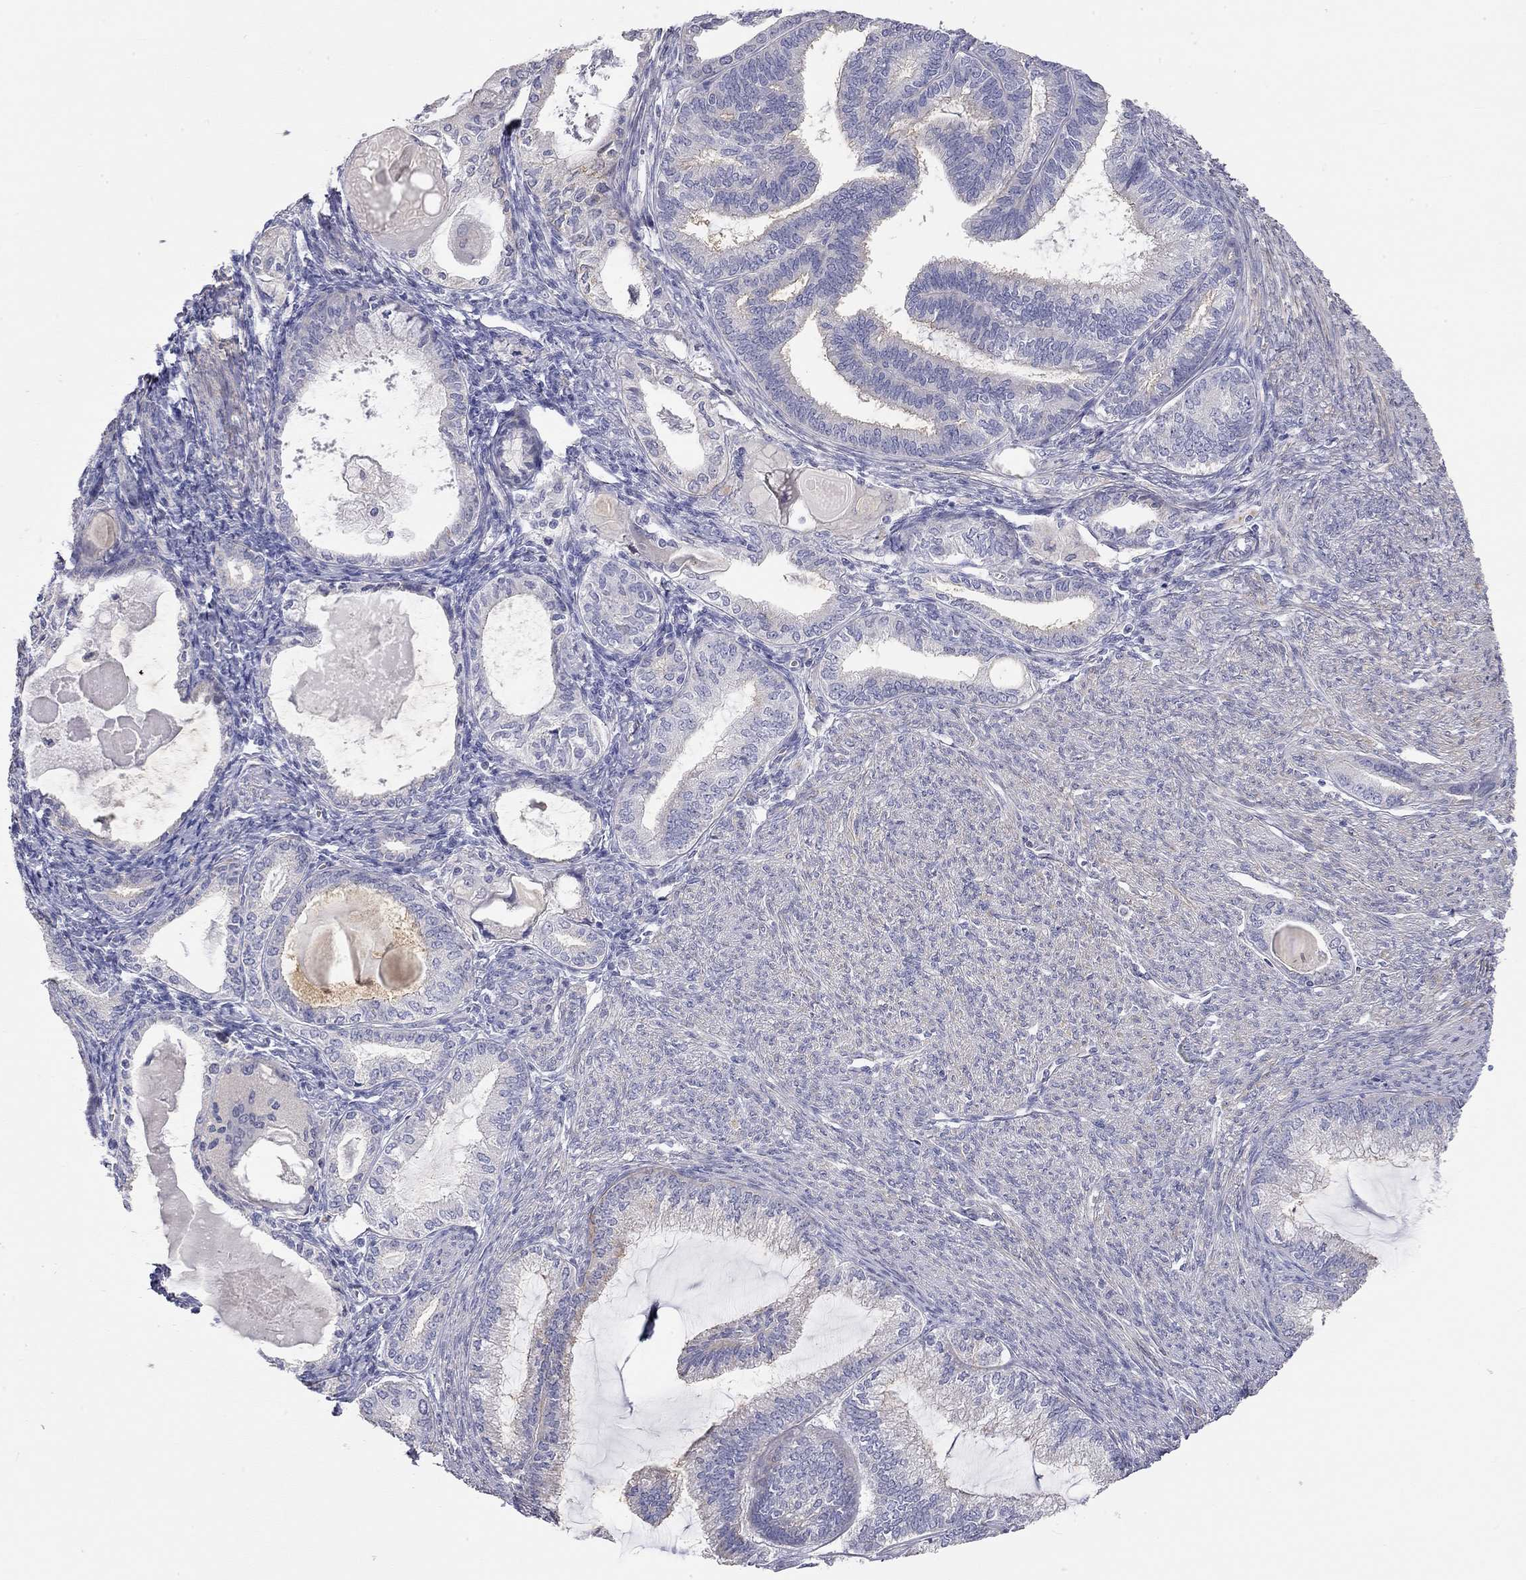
{"staining": {"intensity": "negative", "quantity": "none", "location": "none"}, "tissue": "endometrial cancer", "cell_type": "Tumor cells", "image_type": "cancer", "snomed": [{"axis": "morphology", "description": "Adenocarcinoma, NOS"}, {"axis": "topography", "description": "Endometrium"}], "caption": "DAB (3,3'-diaminobenzidine) immunohistochemical staining of endometrial cancer displays no significant positivity in tumor cells.", "gene": "PAPSS2", "patient": {"sex": "female", "age": 86}}